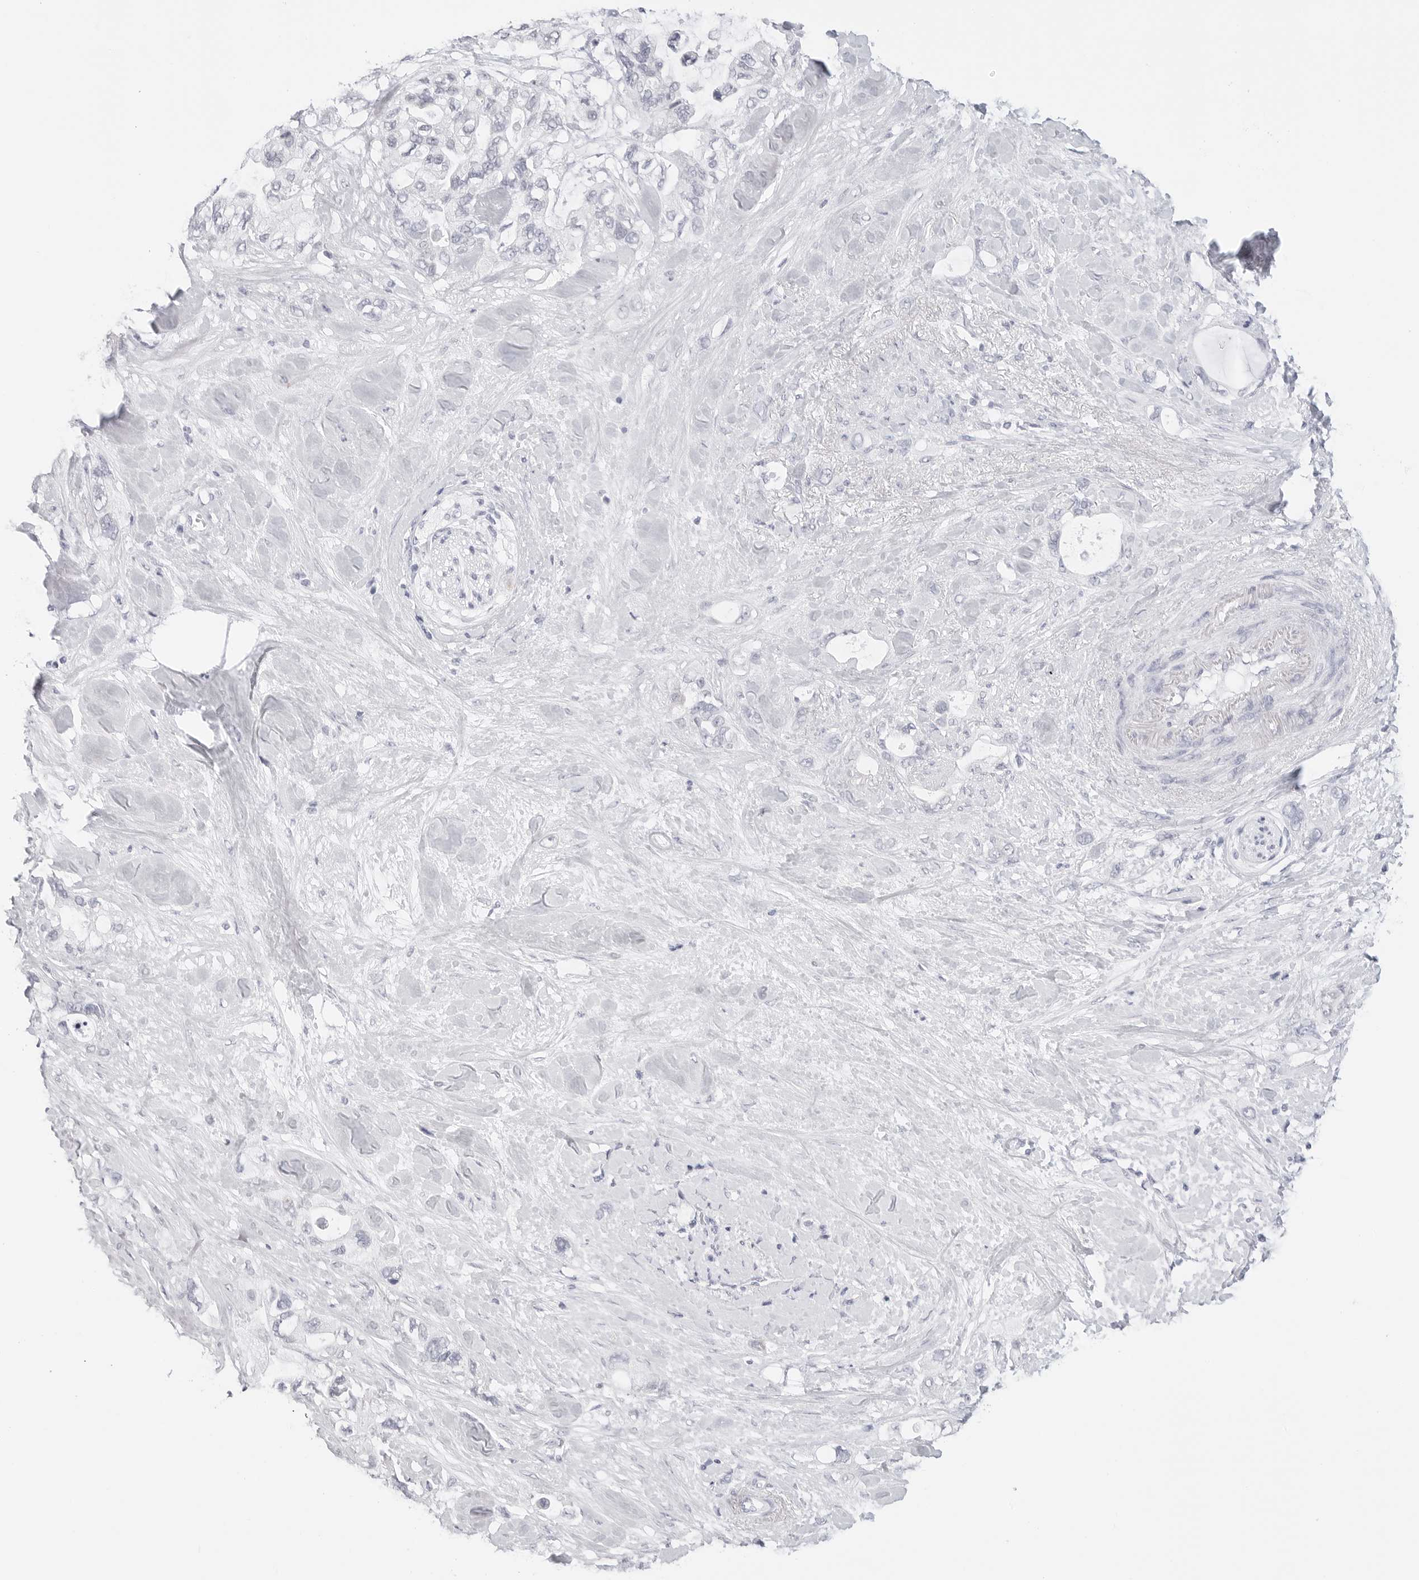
{"staining": {"intensity": "negative", "quantity": "none", "location": "none"}, "tissue": "pancreatic cancer", "cell_type": "Tumor cells", "image_type": "cancer", "snomed": [{"axis": "morphology", "description": "Adenocarcinoma, NOS"}, {"axis": "topography", "description": "Pancreas"}], "caption": "Tumor cells are negative for brown protein staining in adenocarcinoma (pancreatic).", "gene": "HMGCS2", "patient": {"sex": "female", "age": 56}}